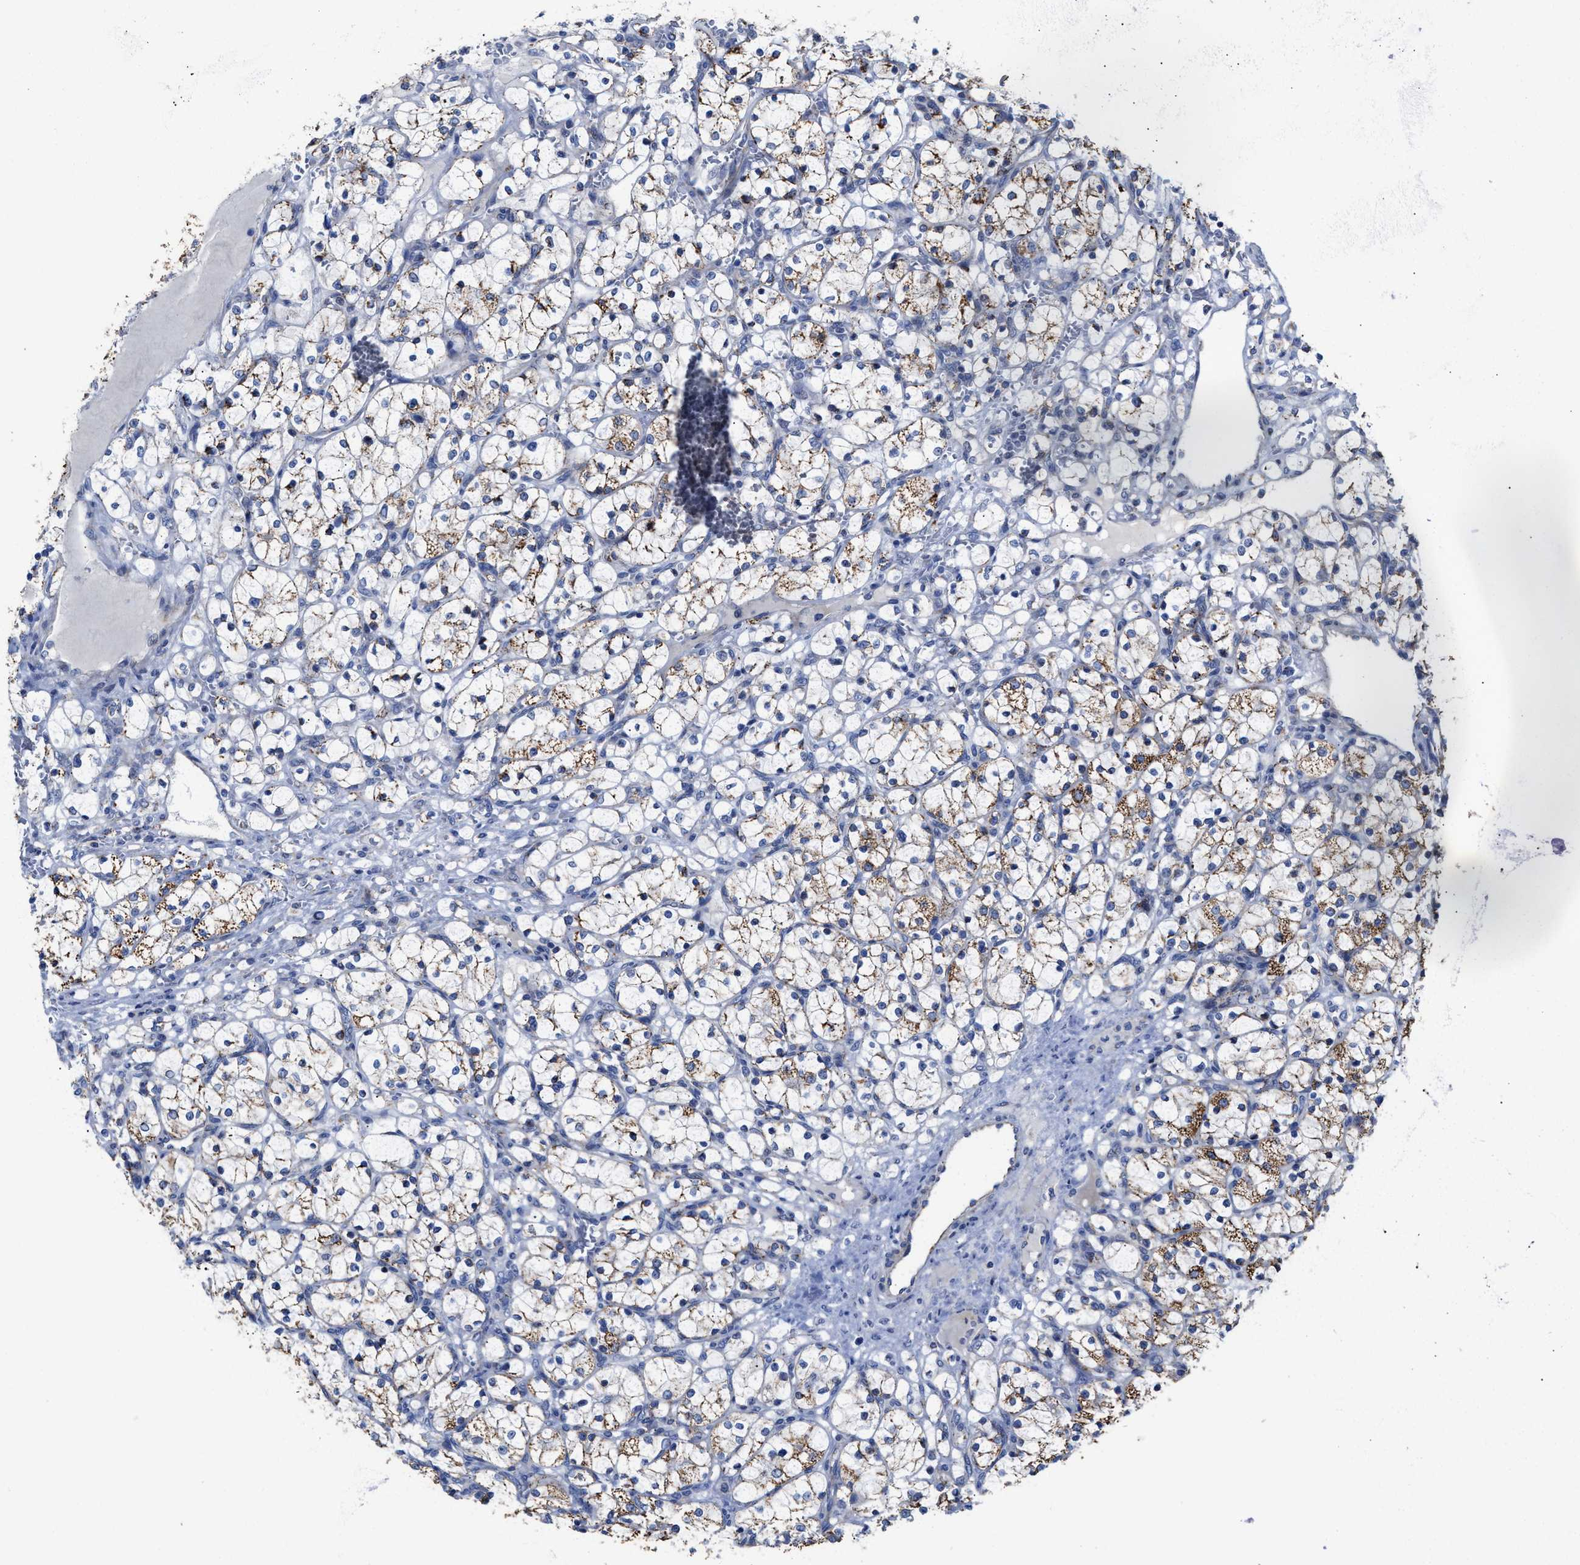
{"staining": {"intensity": "moderate", "quantity": "25%-75%", "location": "cytoplasmic/membranous"}, "tissue": "renal cancer", "cell_type": "Tumor cells", "image_type": "cancer", "snomed": [{"axis": "morphology", "description": "Adenocarcinoma, NOS"}, {"axis": "topography", "description": "Kidney"}], "caption": "Immunohistochemistry (IHC) staining of renal cancer (adenocarcinoma), which exhibits medium levels of moderate cytoplasmic/membranous expression in about 25%-75% of tumor cells indicating moderate cytoplasmic/membranous protein expression. The staining was performed using DAB (3,3'-diaminobenzidine) (brown) for protein detection and nuclei were counterstained in hematoxylin (blue).", "gene": "JAG1", "patient": {"sex": "female", "age": 69}}